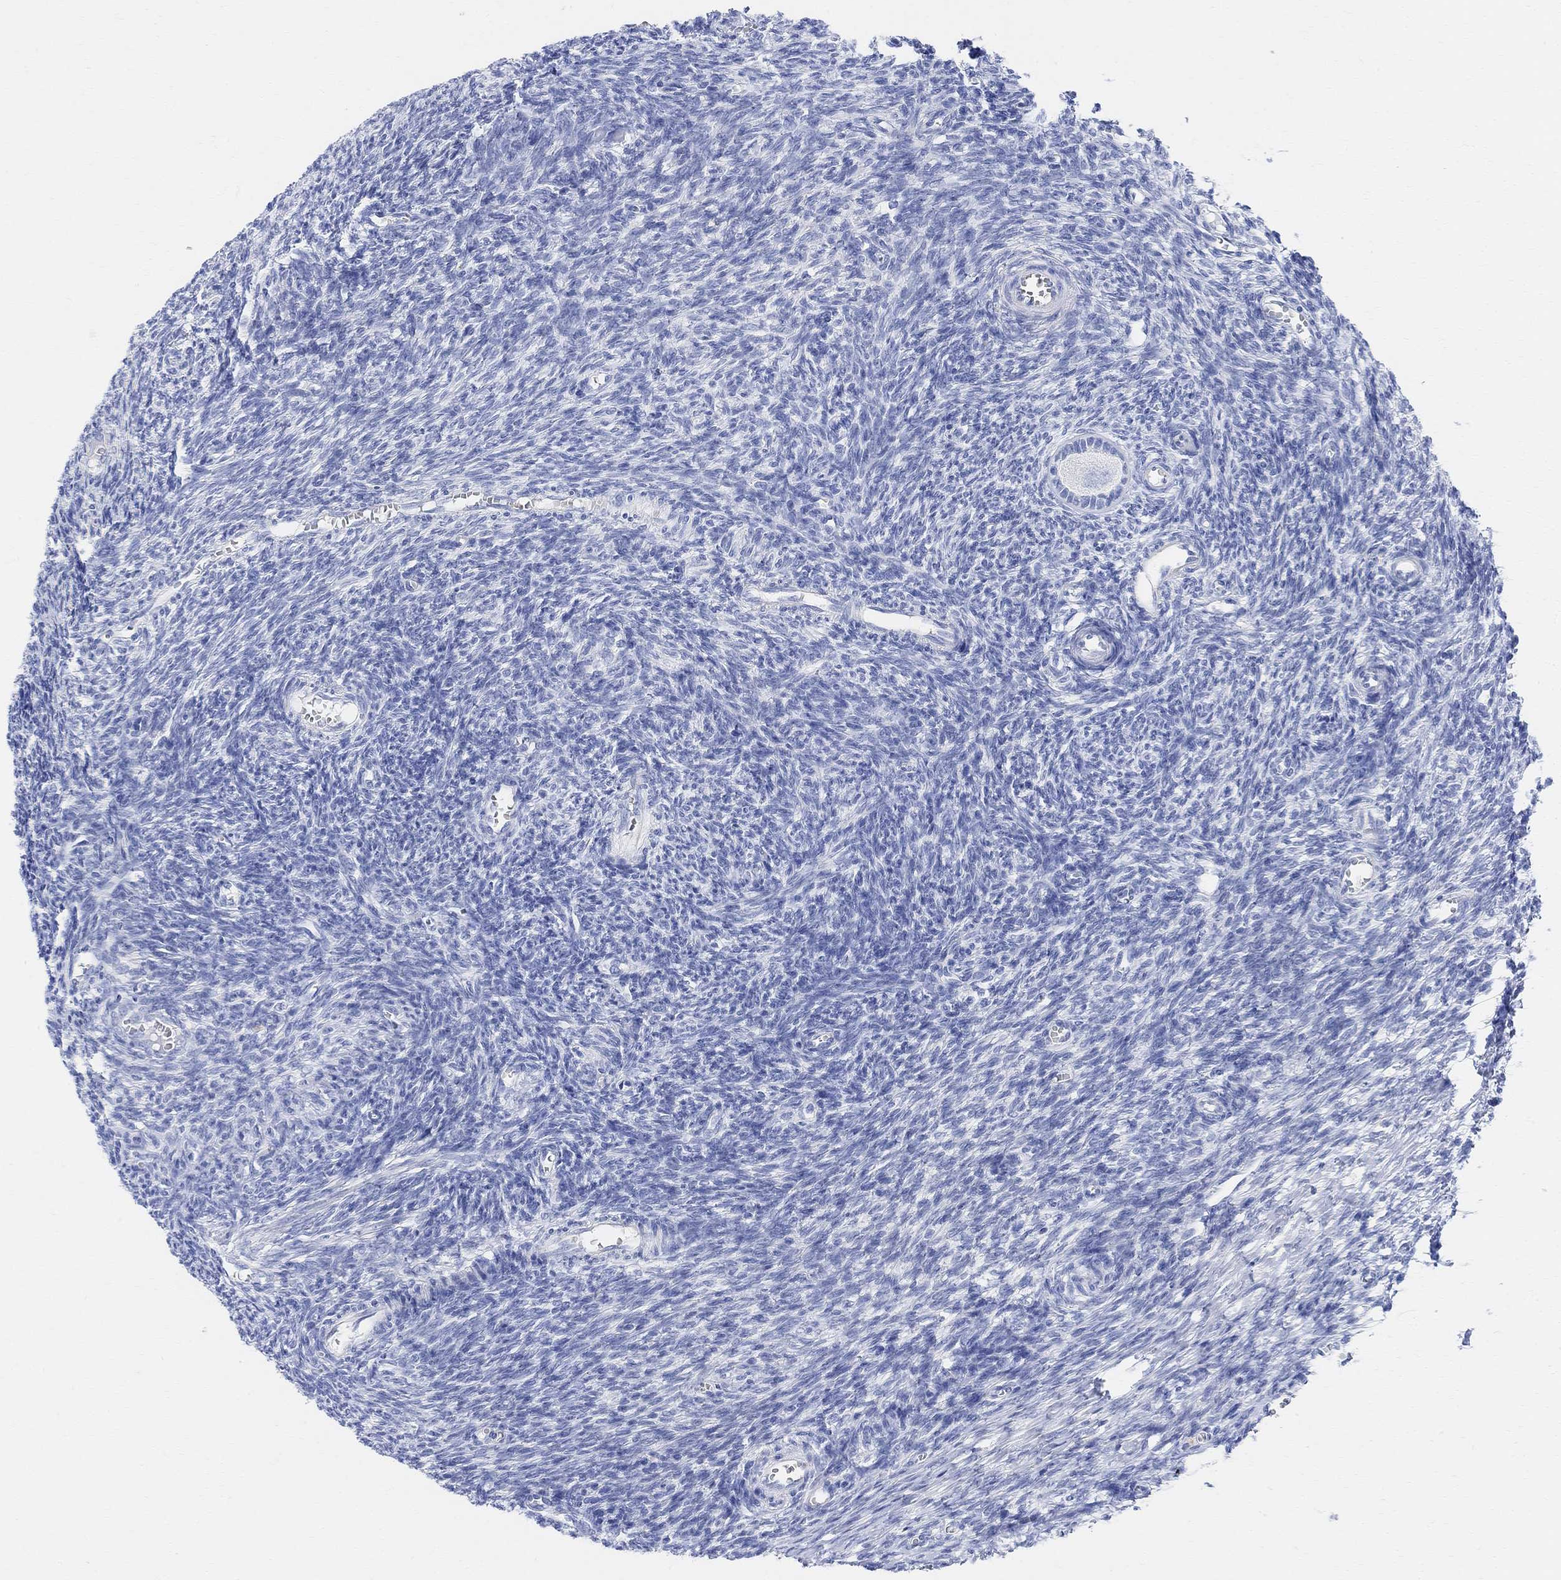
{"staining": {"intensity": "negative", "quantity": "none", "location": "none"}, "tissue": "ovary", "cell_type": "Follicle cells", "image_type": "normal", "snomed": [{"axis": "morphology", "description": "Normal tissue, NOS"}, {"axis": "topography", "description": "Ovary"}], "caption": "An image of human ovary is negative for staining in follicle cells.", "gene": "RETNLB", "patient": {"sex": "female", "age": 27}}